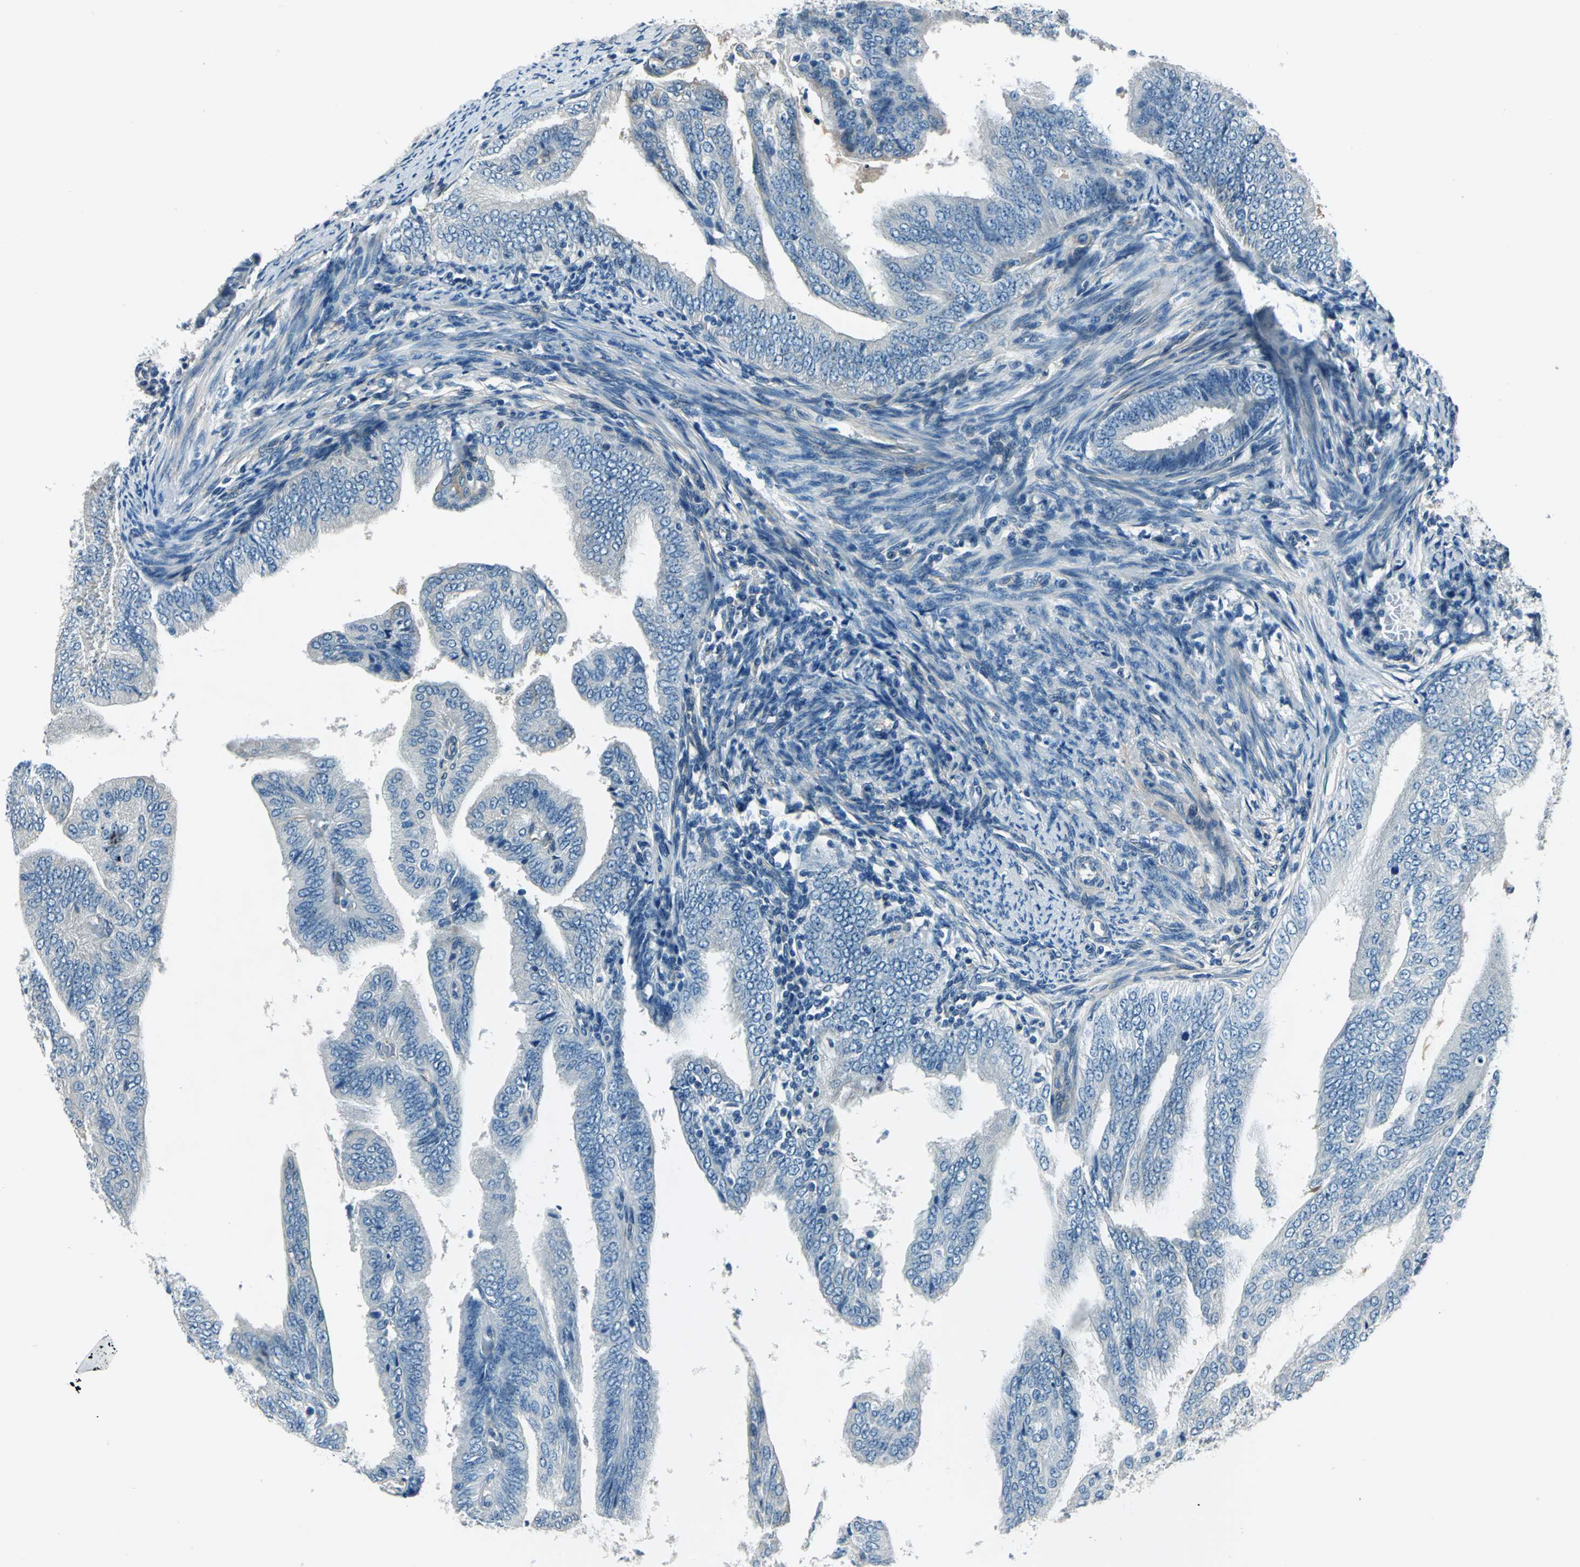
{"staining": {"intensity": "negative", "quantity": "none", "location": "none"}, "tissue": "endometrial cancer", "cell_type": "Tumor cells", "image_type": "cancer", "snomed": [{"axis": "morphology", "description": "Adenocarcinoma, NOS"}, {"axis": "topography", "description": "Endometrium"}], "caption": "An immunohistochemistry photomicrograph of endometrial cancer is shown. There is no staining in tumor cells of endometrial cancer.", "gene": "CDC42EP1", "patient": {"sex": "female", "age": 58}}